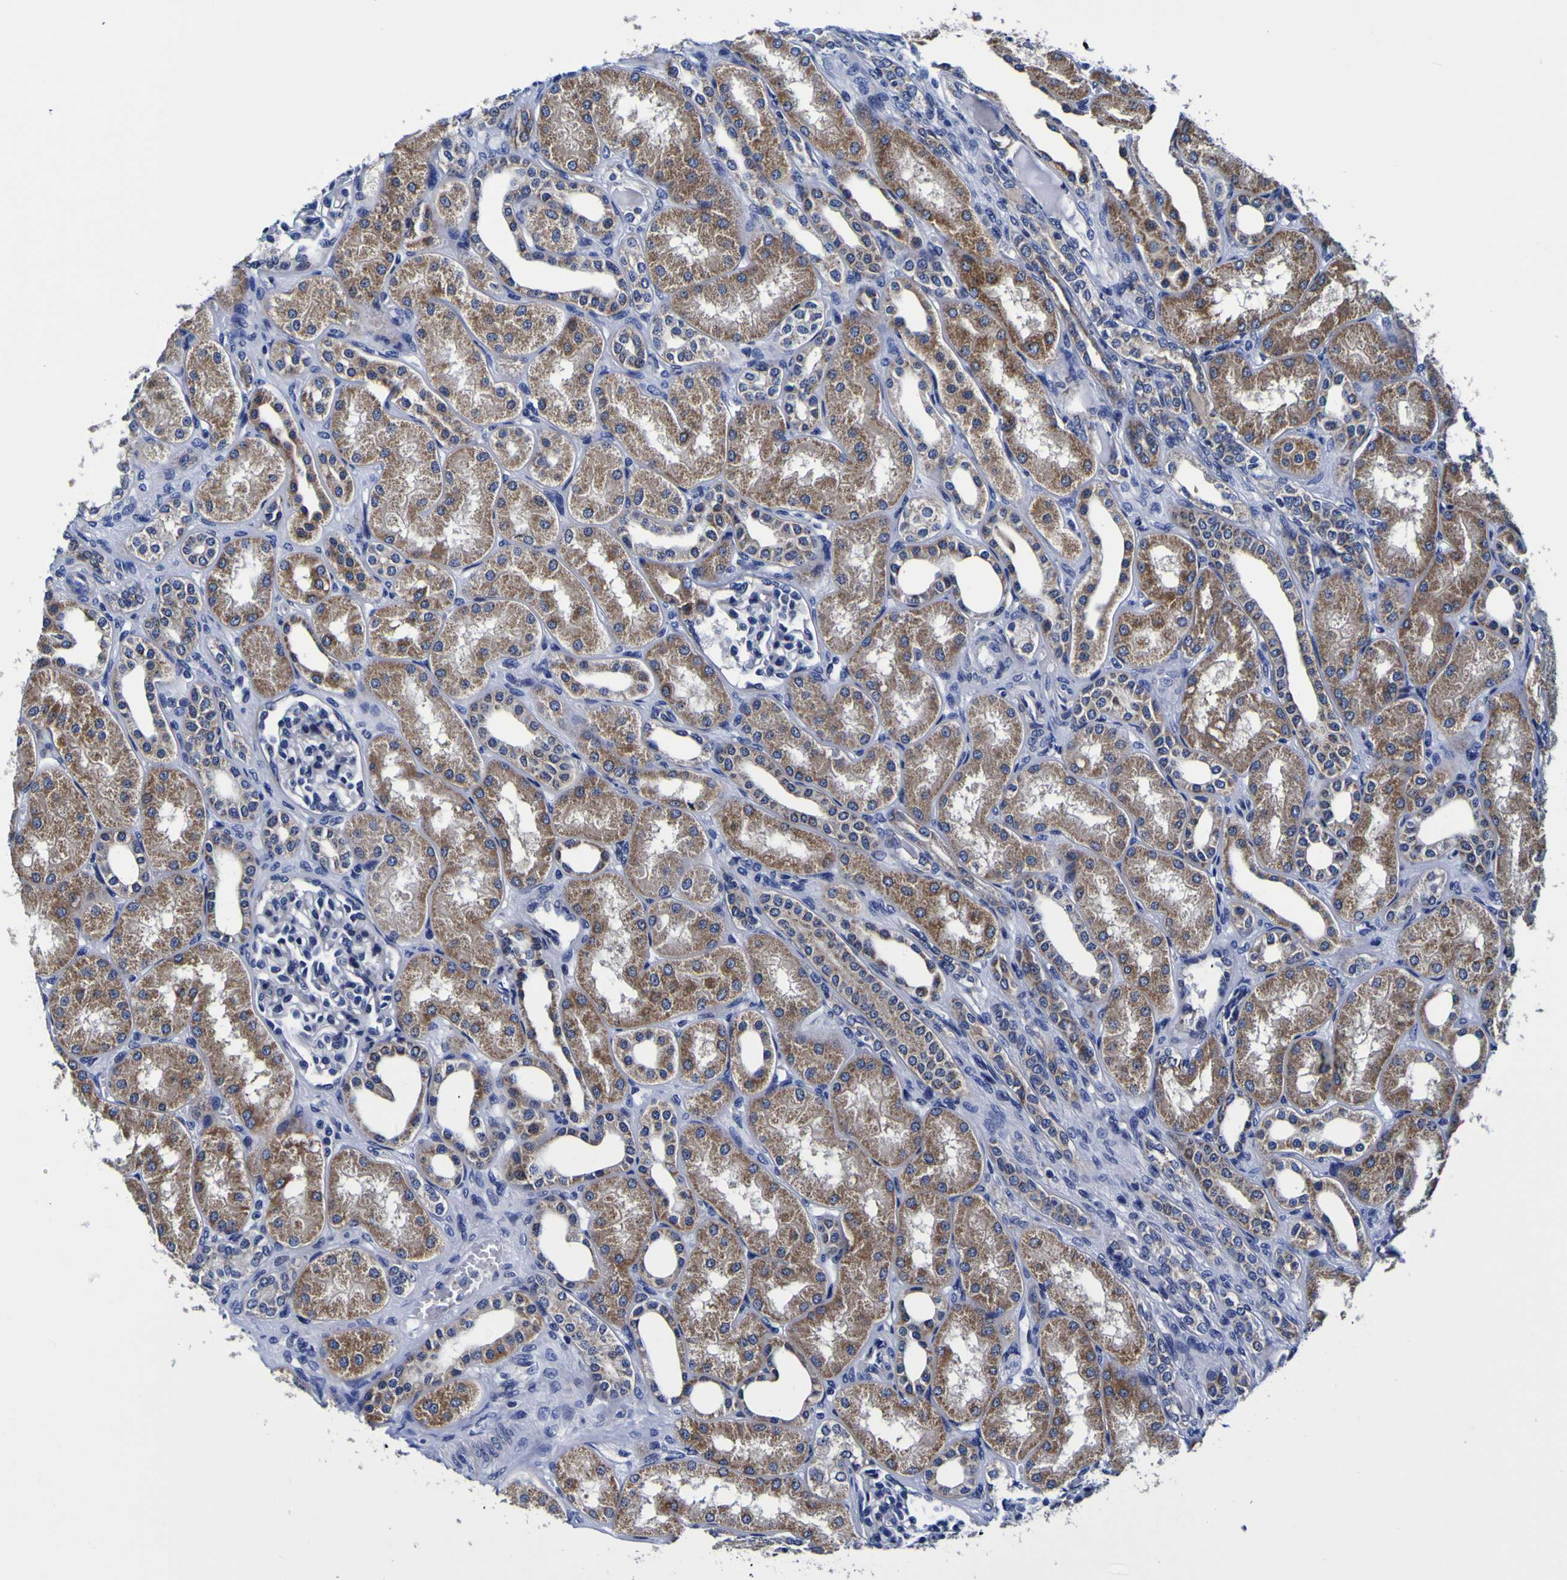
{"staining": {"intensity": "negative", "quantity": "none", "location": "none"}, "tissue": "kidney", "cell_type": "Cells in glomeruli", "image_type": "normal", "snomed": [{"axis": "morphology", "description": "Normal tissue, NOS"}, {"axis": "topography", "description": "Kidney"}], "caption": "Protein analysis of benign kidney shows no significant staining in cells in glomeruli. (Brightfield microscopy of DAB IHC at high magnification).", "gene": "PDLIM4", "patient": {"sex": "male", "age": 7}}